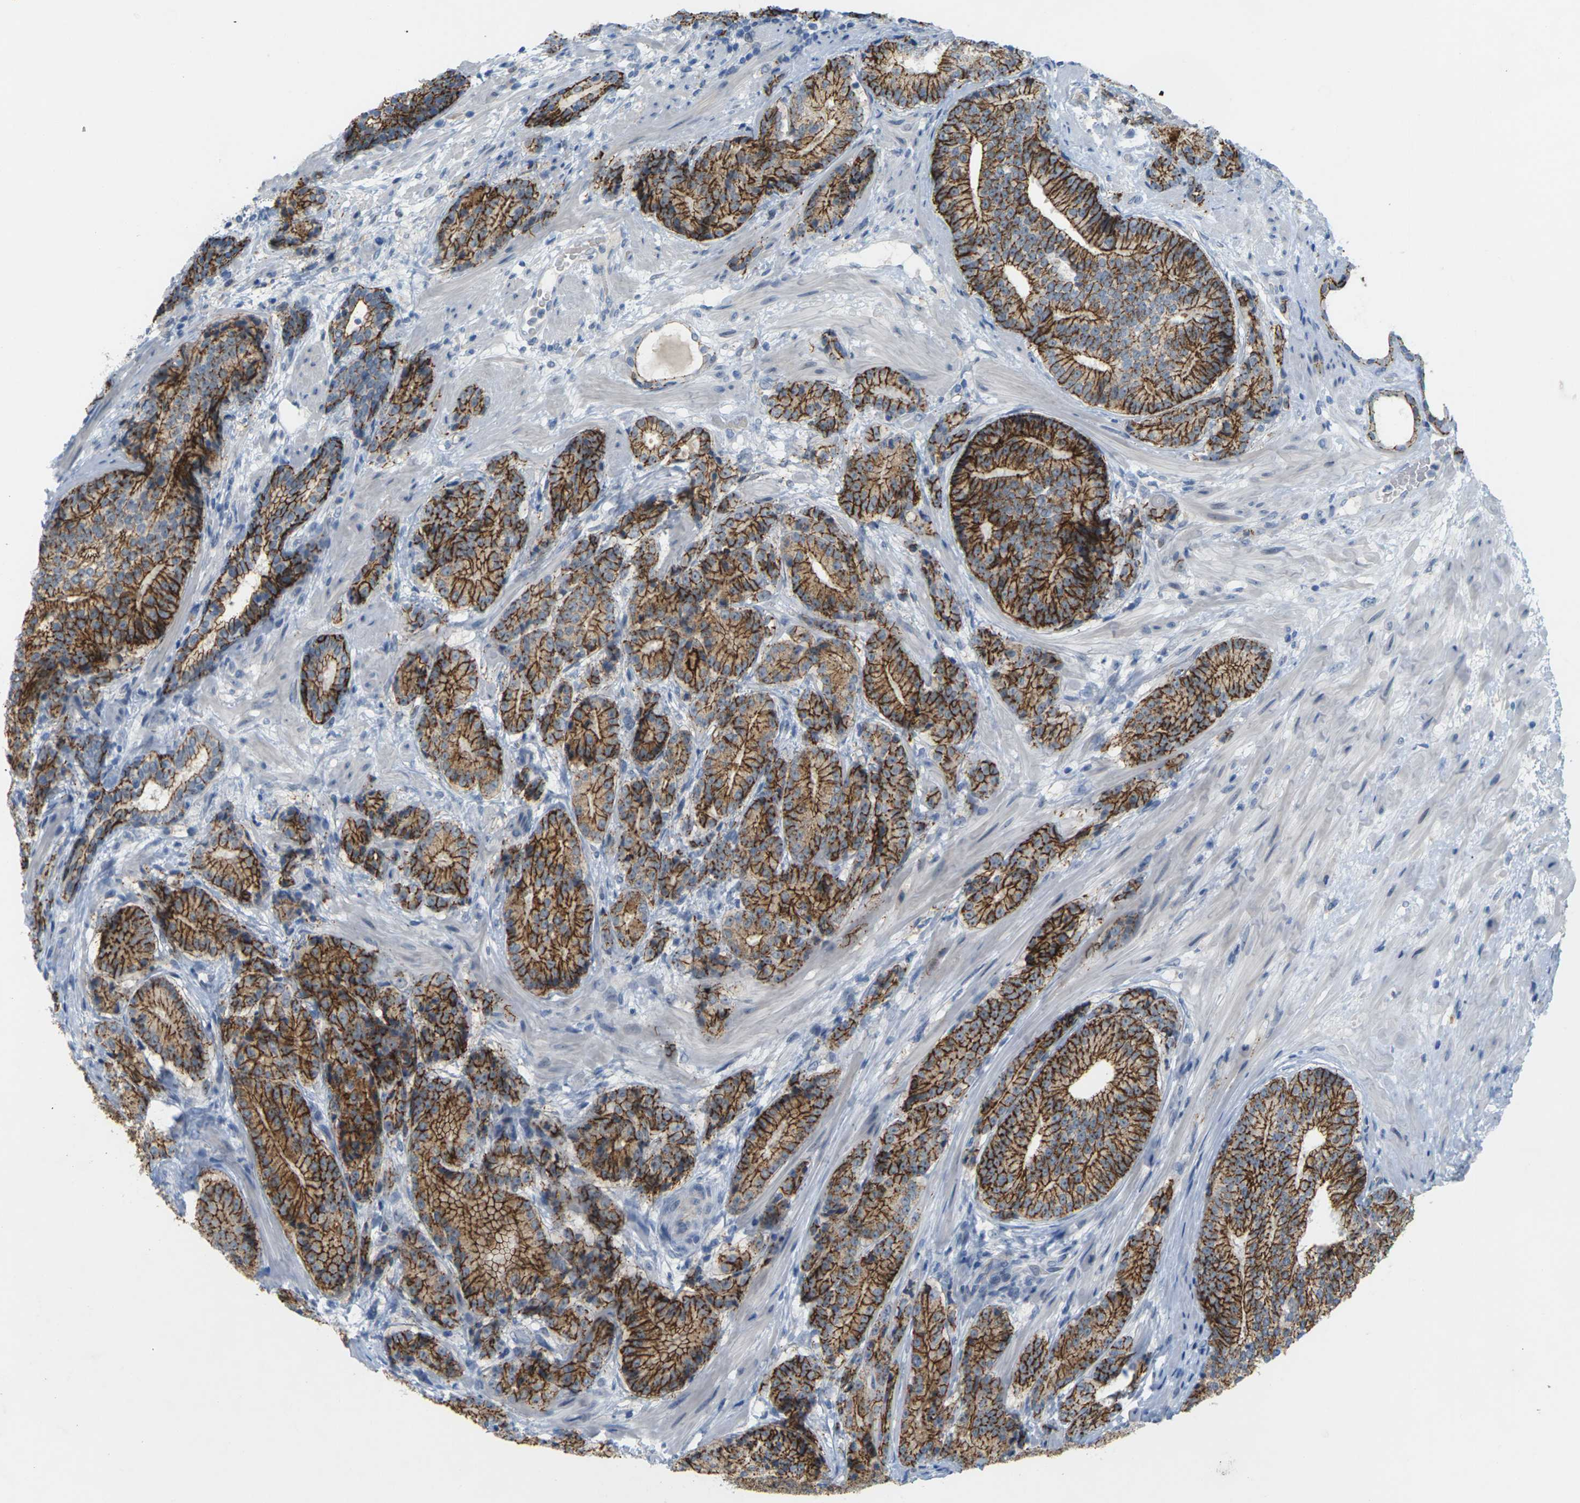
{"staining": {"intensity": "strong", "quantity": ">75%", "location": "cytoplasmic/membranous"}, "tissue": "prostate cancer", "cell_type": "Tumor cells", "image_type": "cancer", "snomed": [{"axis": "morphology", "description": "Adenocarcinoma, High grade"}, {"axis": "topography", "description": "Prostate"}], "caption": "This is a photomicrograph of IHC staining of prostate cancer (high-grade adenocarcinoma), which shows strong staining in the cytoplasmic/membranous of tumor cells.", "gene": "CLDN3", "patient": {"sex": "male", "age": 61}}